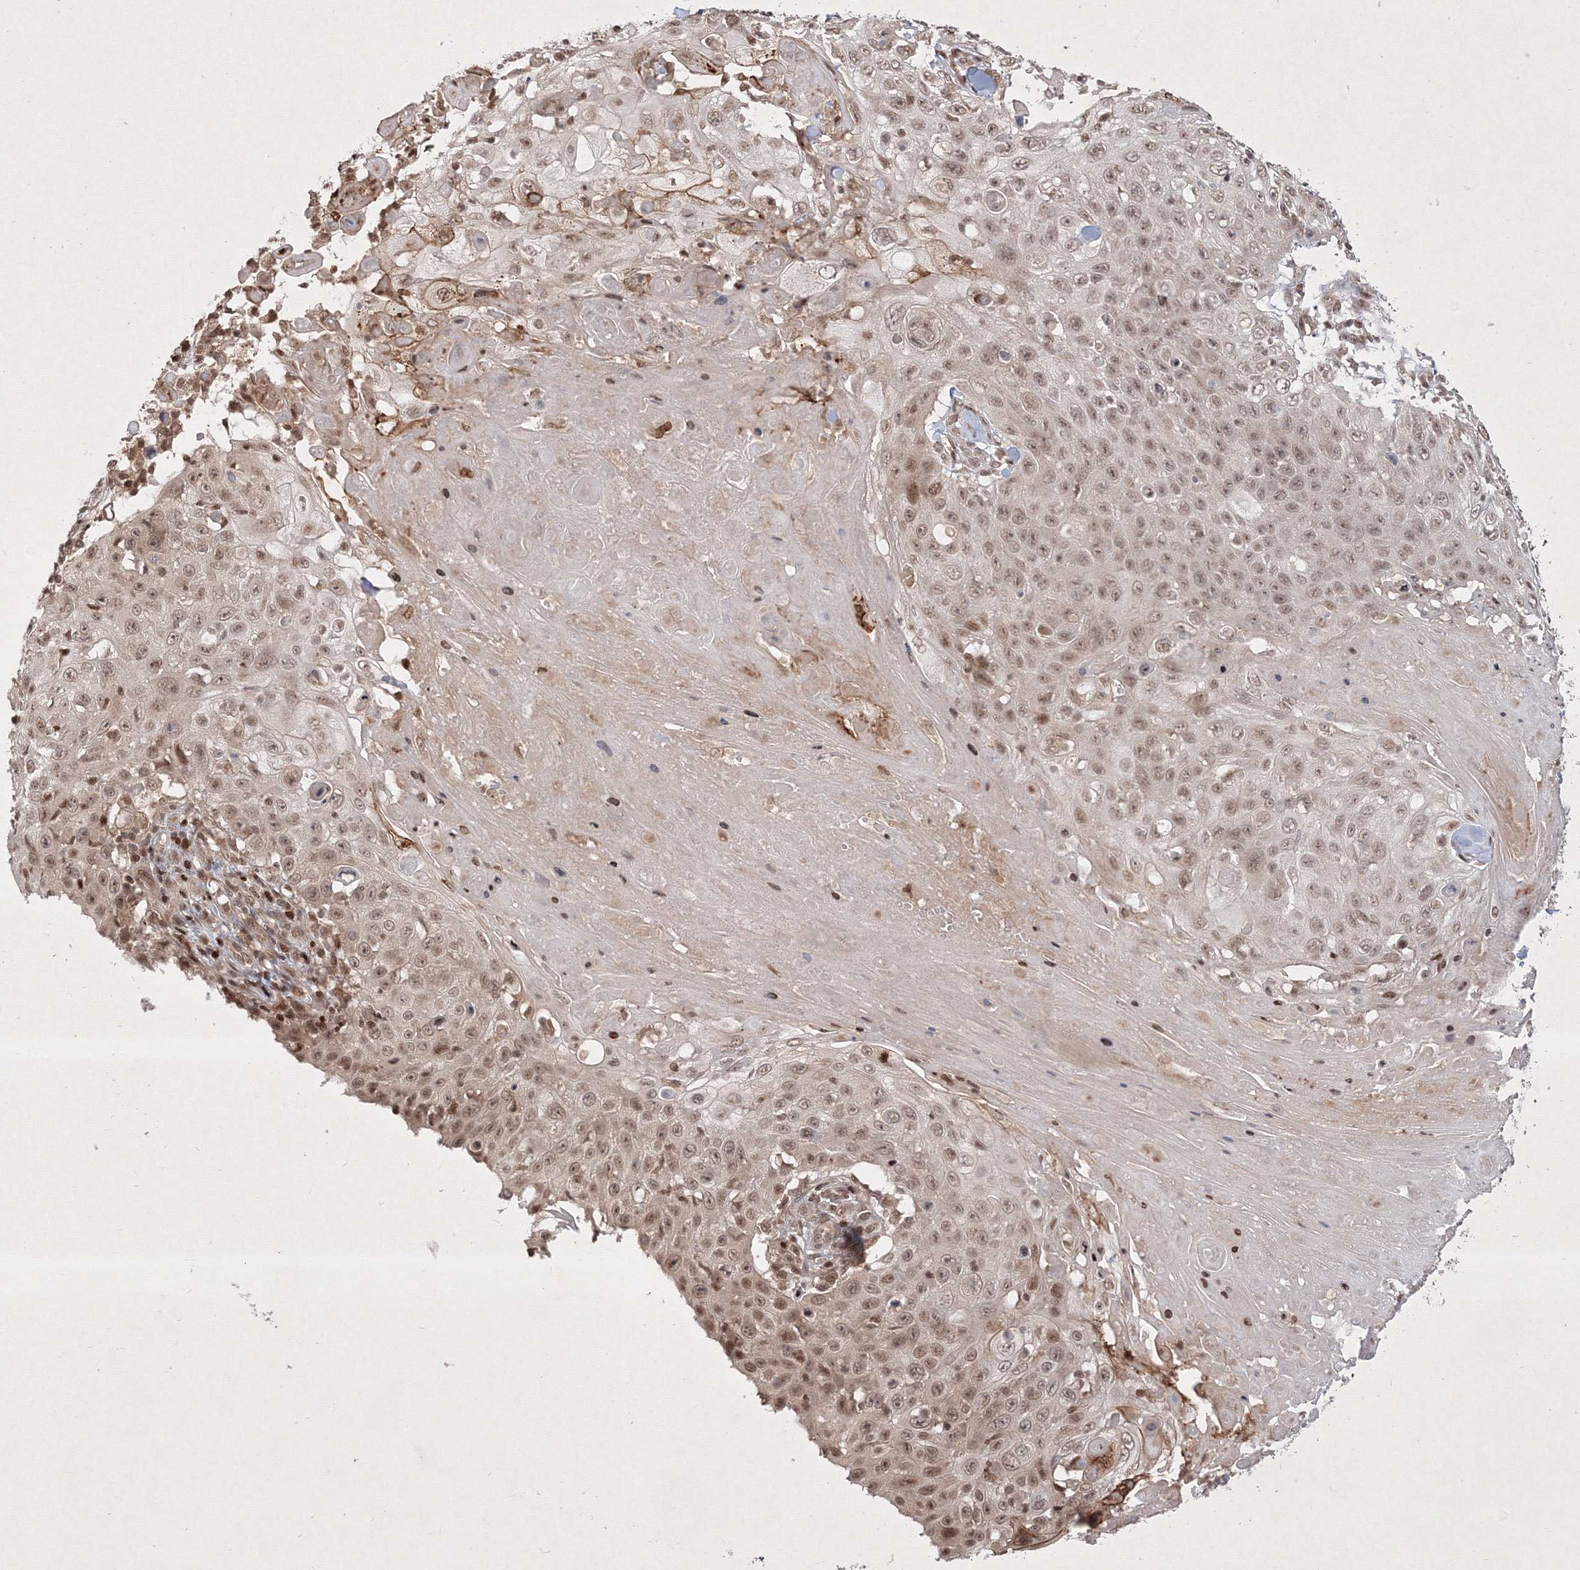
{"staining": {"intensity": "weak", "quantity": ">75%", "location": "nuclear"}, "tissue": "skin cancer", "cell_type": "Tumor cells", "image_type": "cancer", "snomed": [{"axis": "morphology", "description": "Squamous cell carcinoma, NOS"}, {"axis": "topography", "description": "Skin"}], "caption": "Human skin squamous cell carcinoma stained with a protein marker reveals weak staining in tumor cells.", "gene": "TAB1", "patient": {"sex": "male", "age": 86}}